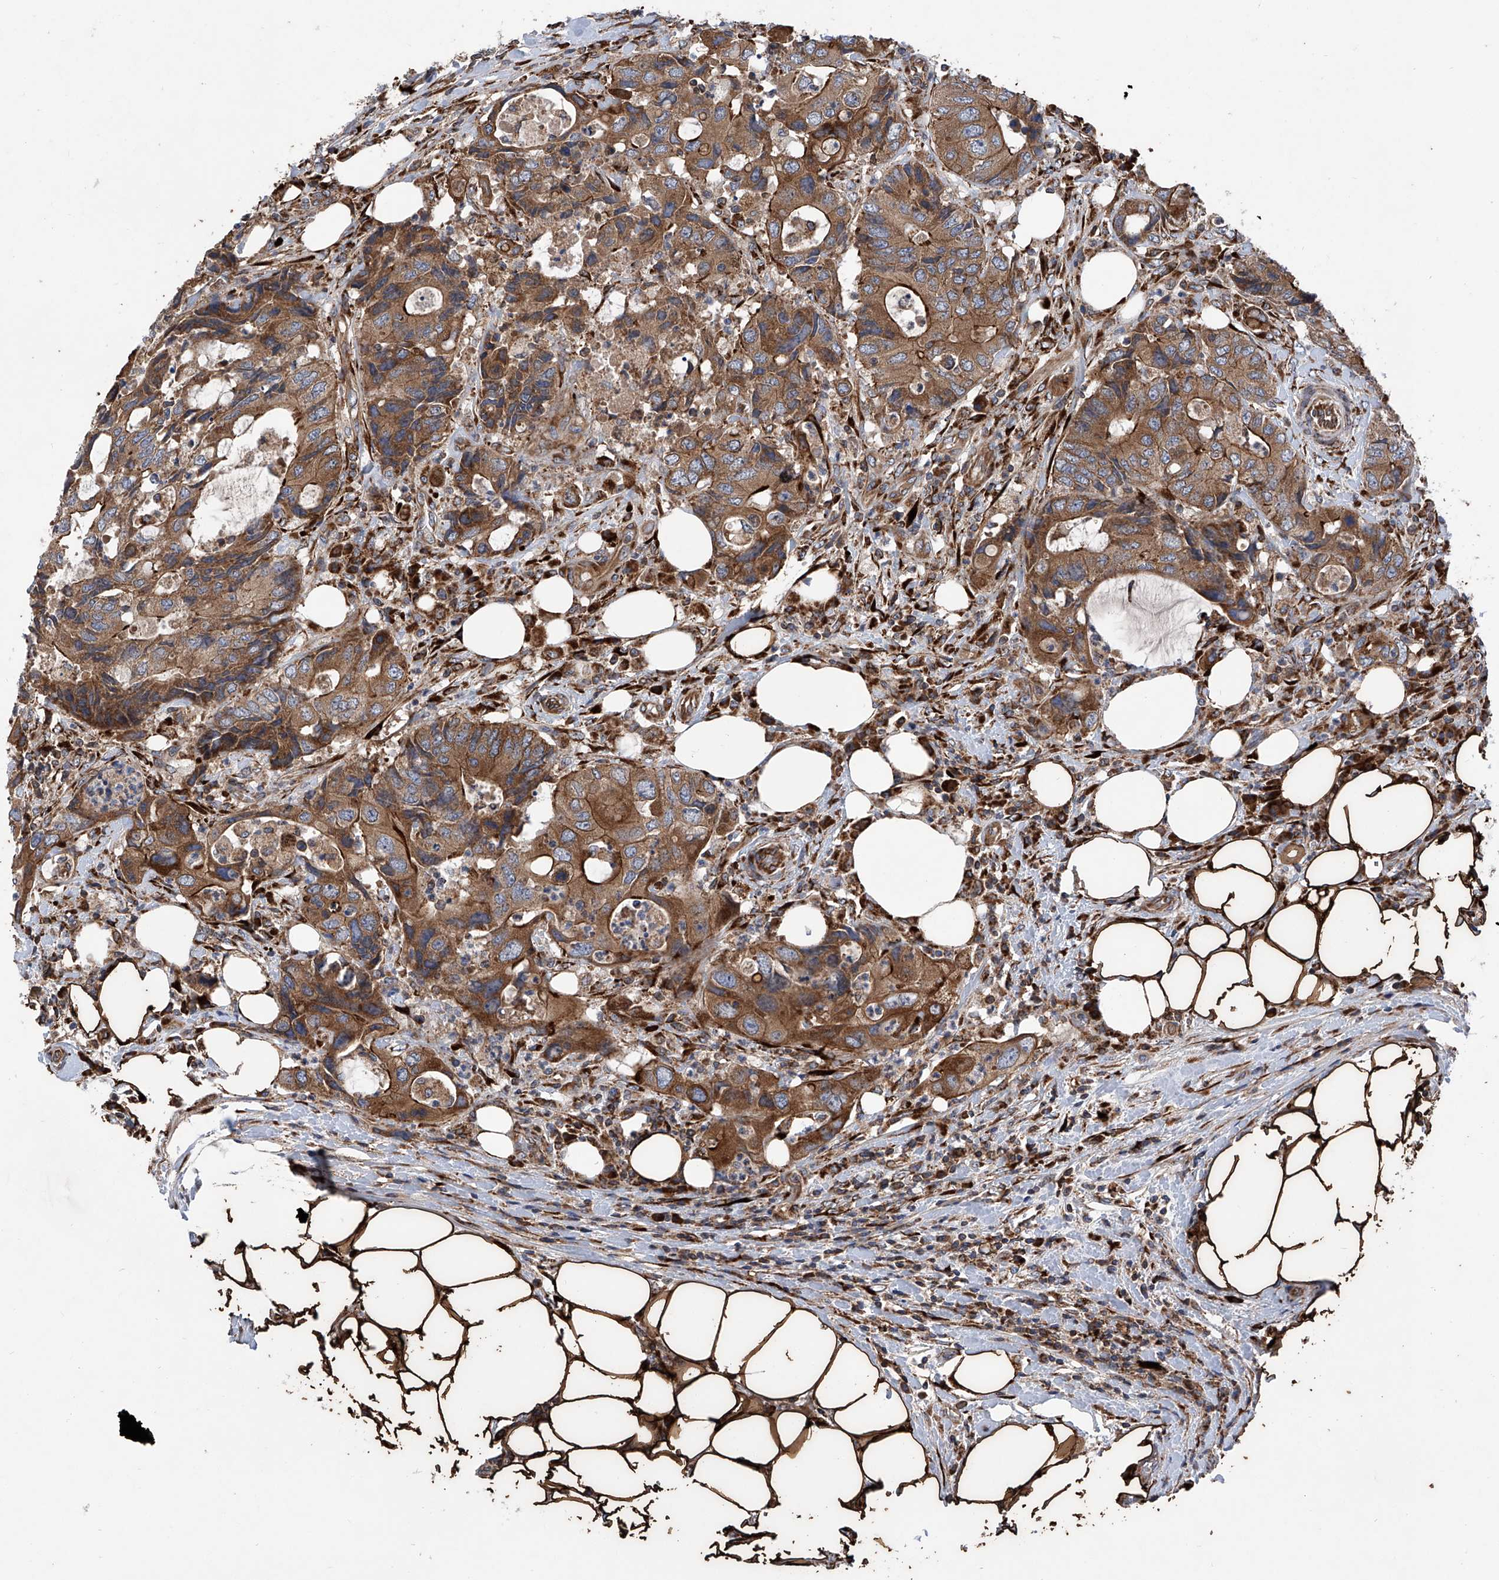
{"staining": {"intensity": "moderate", "quantity": ">75%", "location": "cytoplasmic/membranous"}, "tissue": "colorectal cancer", "cell_type": "Tumor cells", "image_type": "cancer", "snomed": [{"axis": "morphology", "description": "Adenocarcinoma, NOS"}, {"axis": "topography", "description": "Colon"}], "caption": "Protein staining of adenocarcinoma (colorectal) tissue shows moderate cytoplasmic/membranous staining in approximately >75% of tumor cells. The staining was performed using DAB (3,3'-diaminobenzidine) to visualize the protein expression in brown, while the nuclei were stained in blue with hematoxylin (Magnification: 20x).", "gene": "ASCC3", "patient": {"sex": "male", "age": 71}}